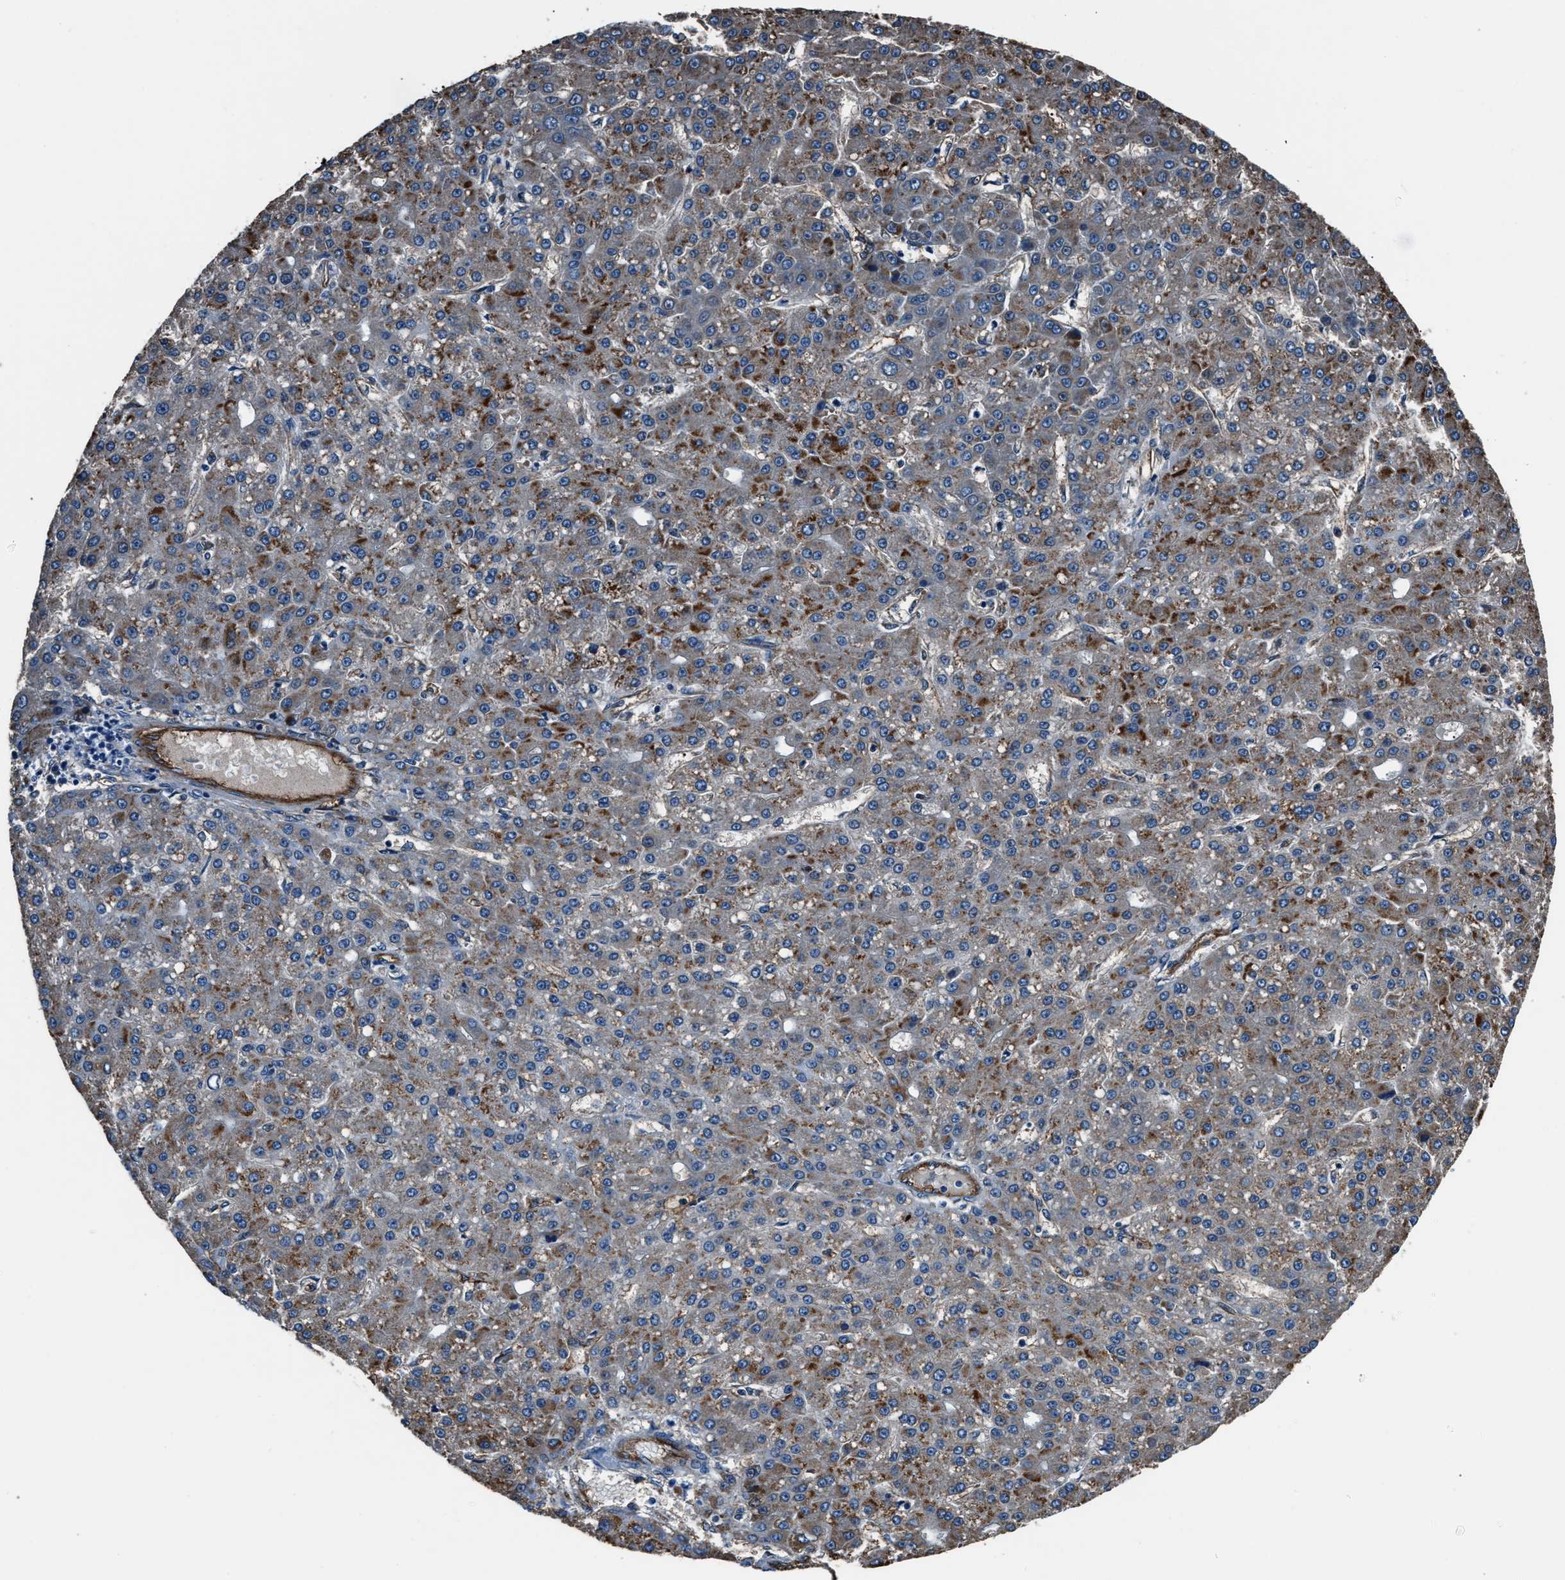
{"staining": {"intensity": "moderate", "quantity": "25%-75%", "location": "cytoplasmic/membranous"}, "tissue": "liver cancer", "cell_type": "Tumor cells", "image_type": "cancer", "snomed": [{"axis": "morphology", "description": "Carcinoma, Hepatocellular, NOS"}, {"axis": "topography", "description": "Liver"}], "caption": "Protein expression by immunohistochemistry (IHC) shows moderate cytoplasmic/membranous expression in approximately 25%-75% of tumor cells in liver cancer (hepatocellular carcinoma). The protein is shown in brown color, while the nuclei are stained blue.", "gene": "PRTFDC1", "patient": {"sex": "male", "age": 67}}